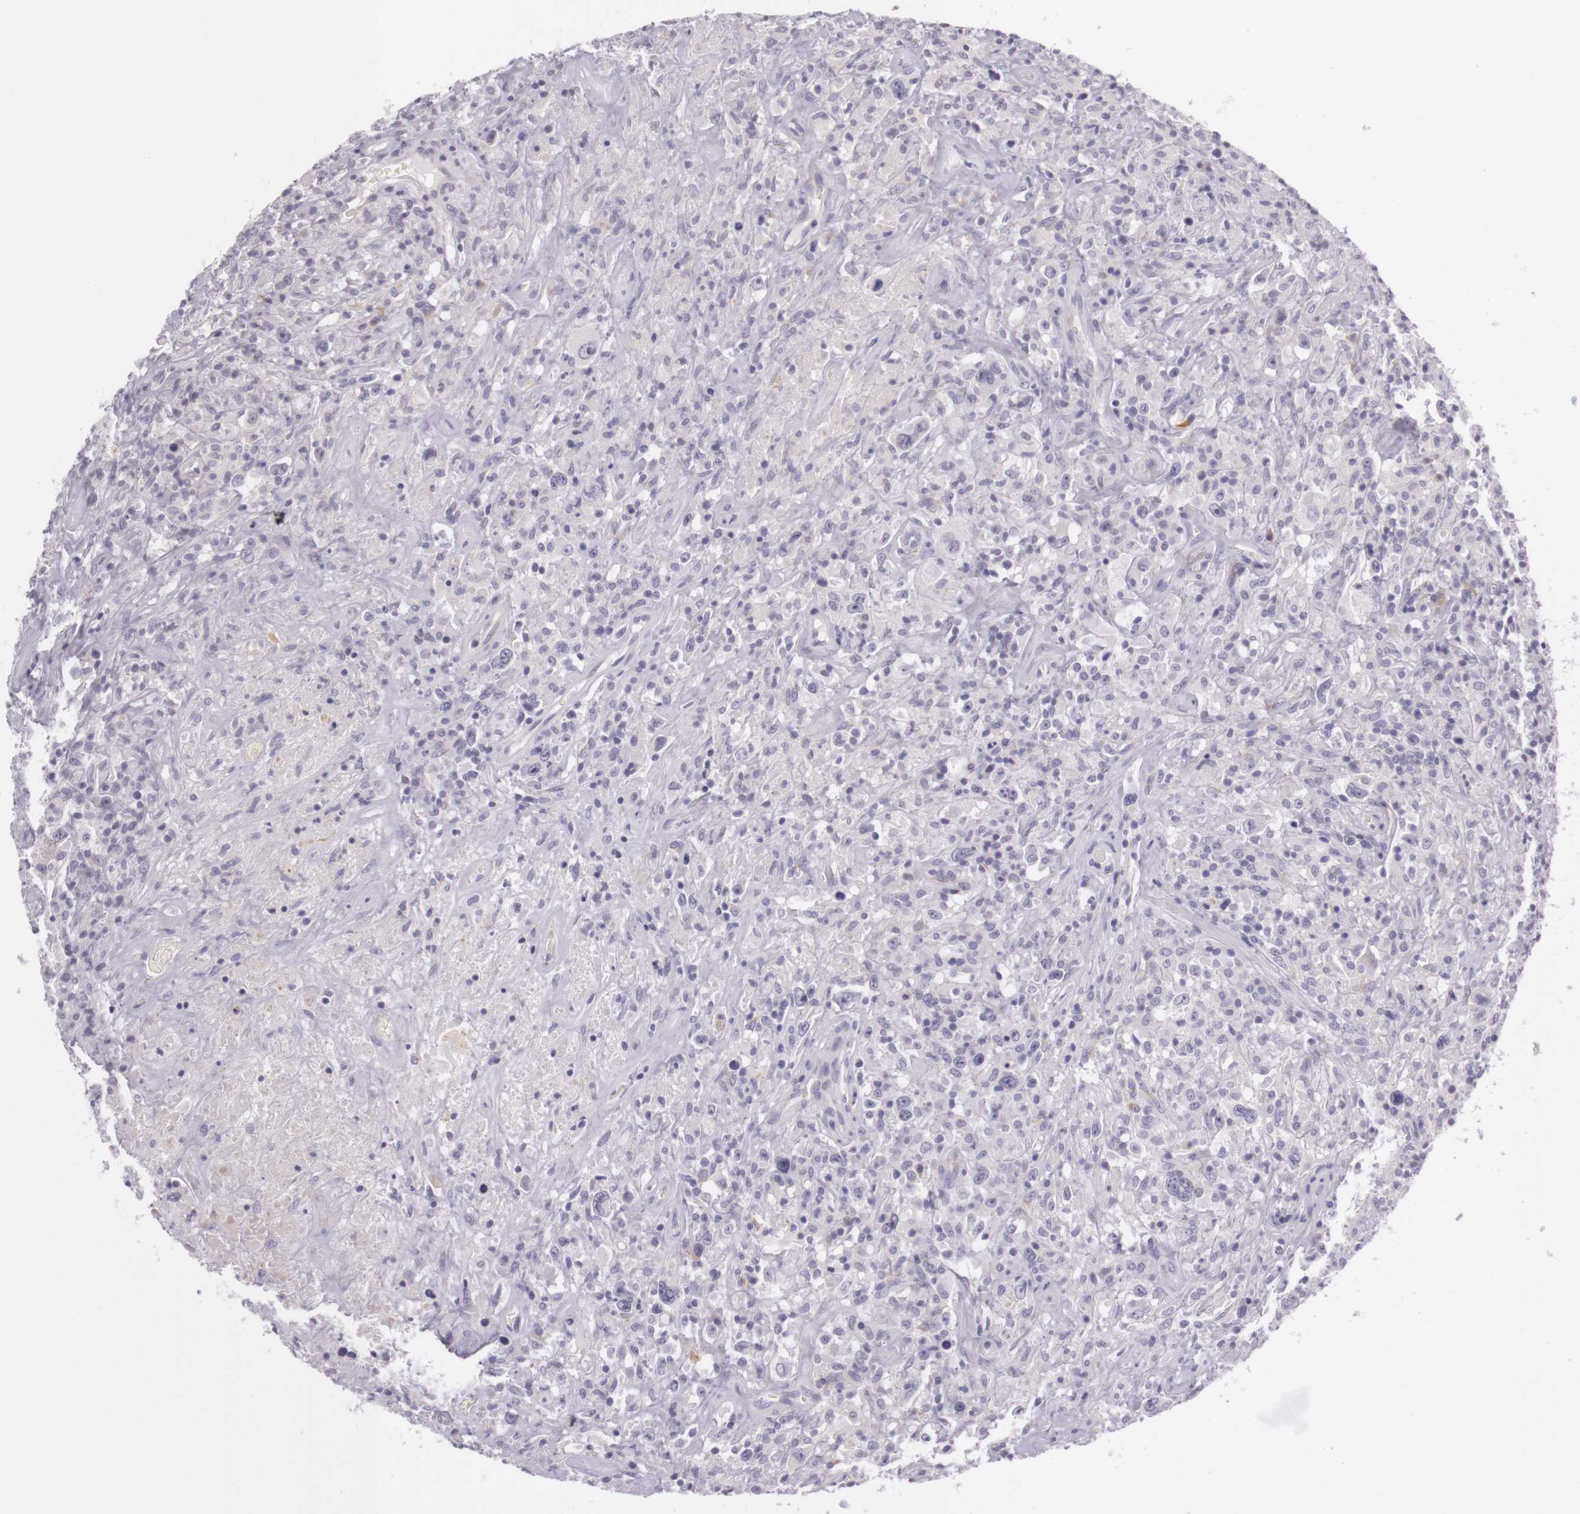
{"staining": {"intensity": "negative", "quantity": "none", "location": "none"}, "tissue": "lymphoma", "cell_type": "Tumor cells", "image_type": "cancer", "snomed": [{"axis": "morphology", "description": "Hodgkin's disease, NOS"}, {"axis": "topography", "description": "Lymph node"}], "caption": "A high-resolution image shows immunohistochemistry staining of Hodgkin's disease, which exhibits no significant positivity in tumor cells.", "gene": "CNTN2", "patient": {"sex": "male", "age": 46}}